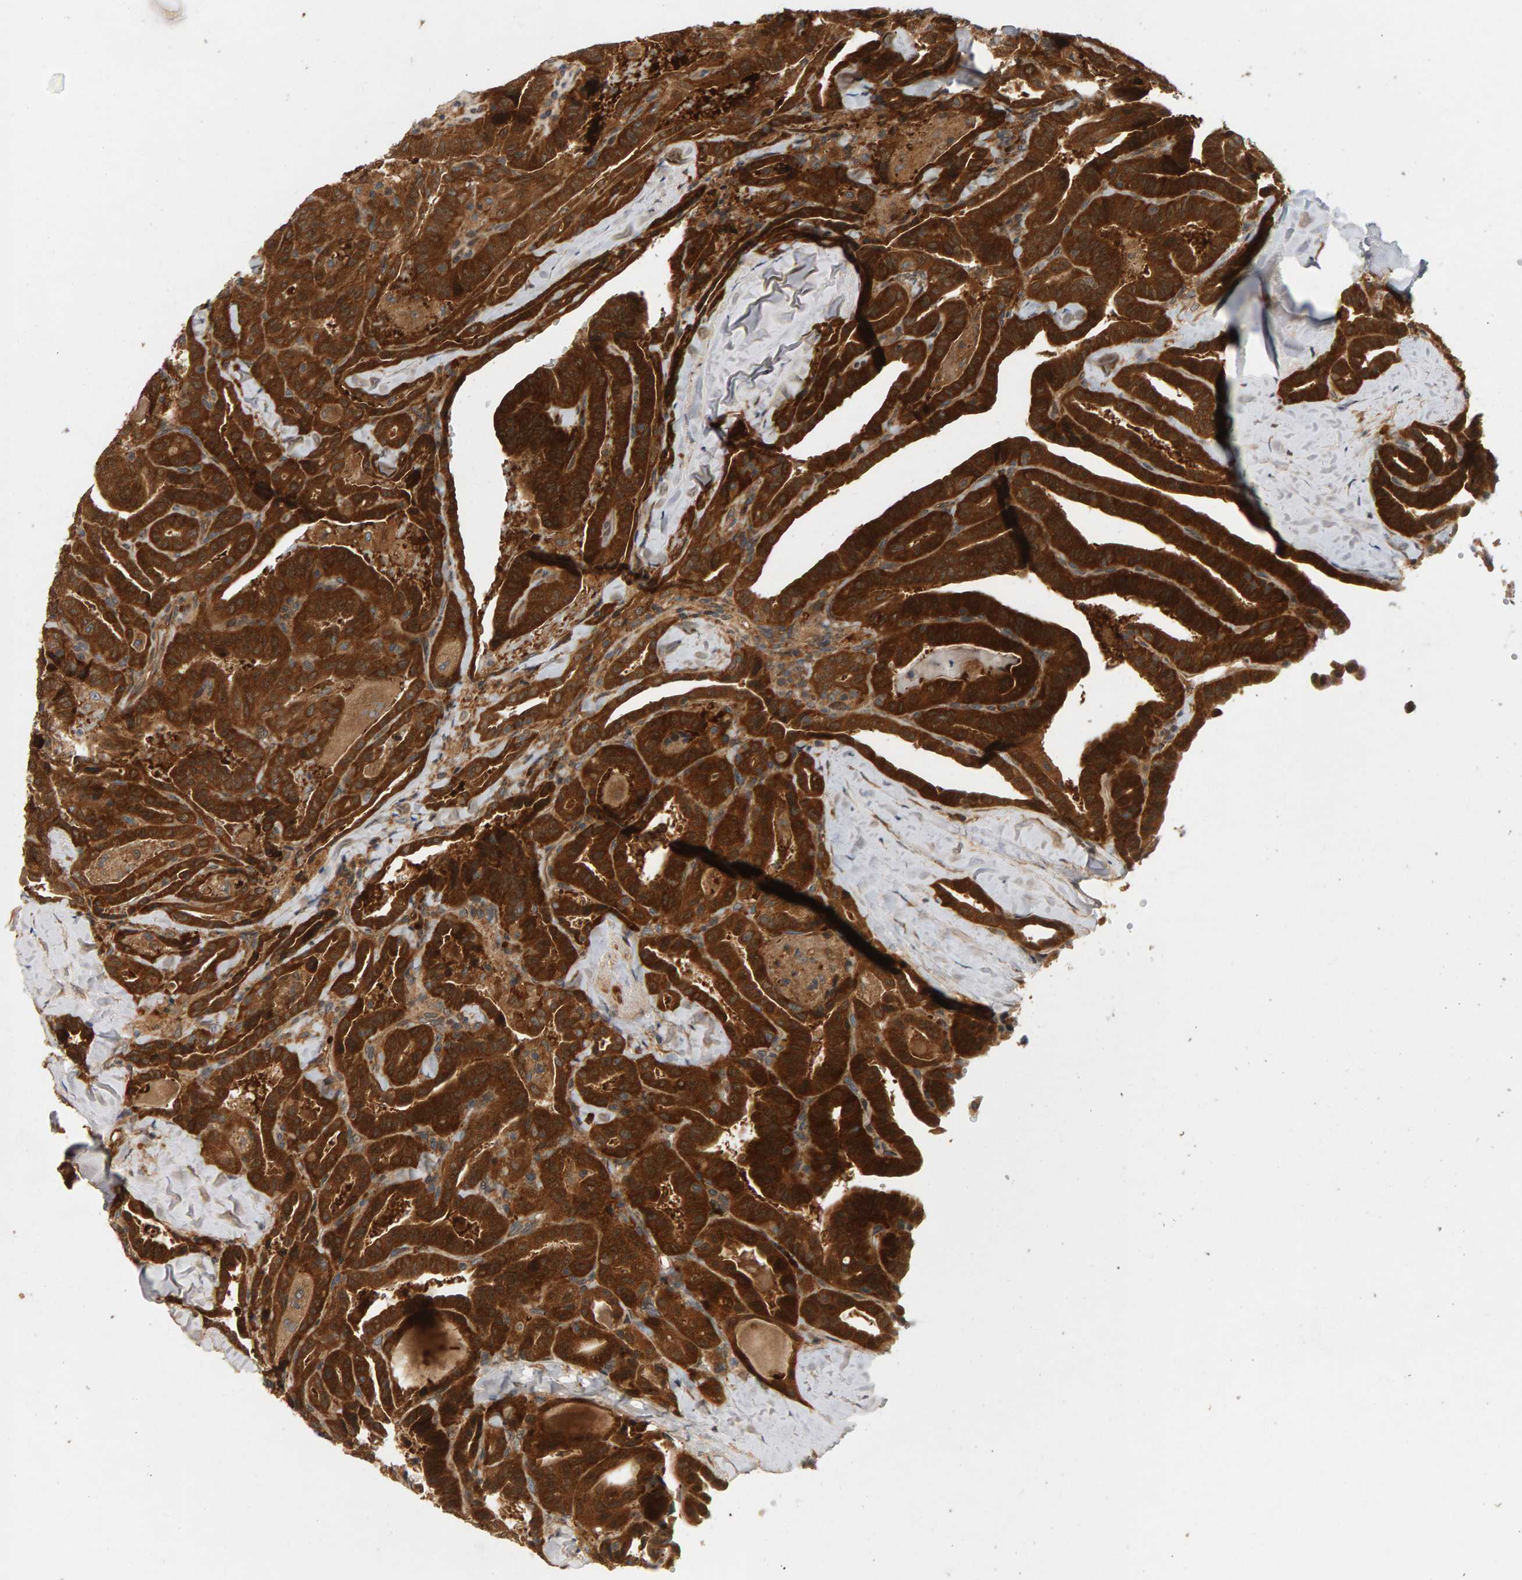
{"staining": {"intensity": "strong", "quantity": ">75%", "location": "cytoplasmic/membranous"}, "tissue": "thyroid cancer", "cell_type": "Tumor cells", "image_type": "cancer", "snomed": [{"axis": "morphology", "description": "Papillary adenocarcinoma, NOS"}, {"axis": "topography", "description": "Thyroid gland"}], "caption": "Human thyroid papillary adenocarcinoma stained for a protein (brown) reveals strong cytoplasmic/membranous positive positivity in approximately >75% of tumor cells.", "gene": "BAHCC1", "patient": {"sex": "male", "age": 77}}